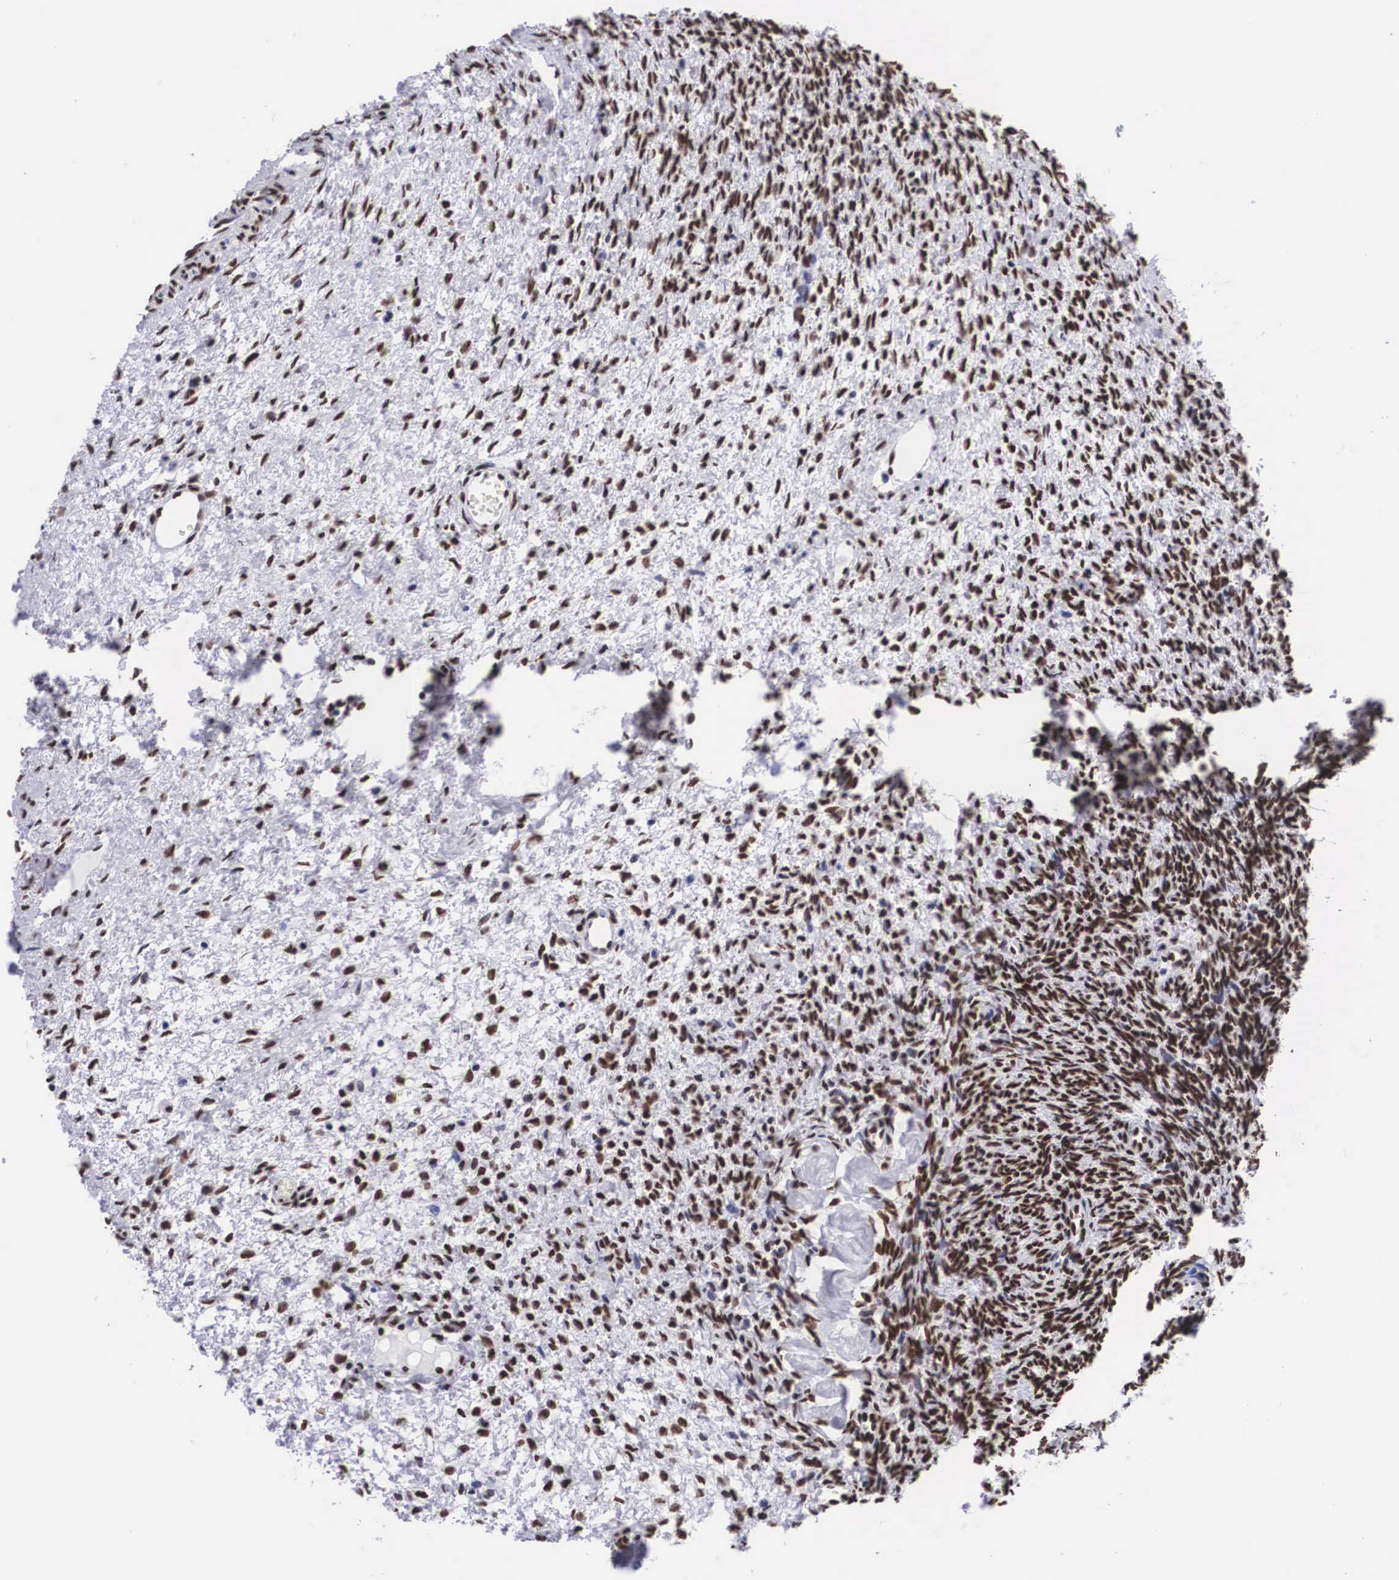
{"staining": {"intensity": "strong", "quantity": ">75%", "location": "nuclear"}, "tissue": "ovary", "cell_type": "Ovarian stroma cells", "image_type": "normal", "snomed": [{"axis": "morphology", "description": "Normal tissue, NOS"}, {"axis": "topography", "description": "Ovary"}], "caption": "Ovarian stroma cells display strong nuclear expression in approximately >75% of cells in normal ovary. (Stains: DAB in brown, nuclei in blue, Microscopy: brightfield microscopy at high magnification).", "gene": "MECP2", "patient": {"sex": "female", "age": 32}}